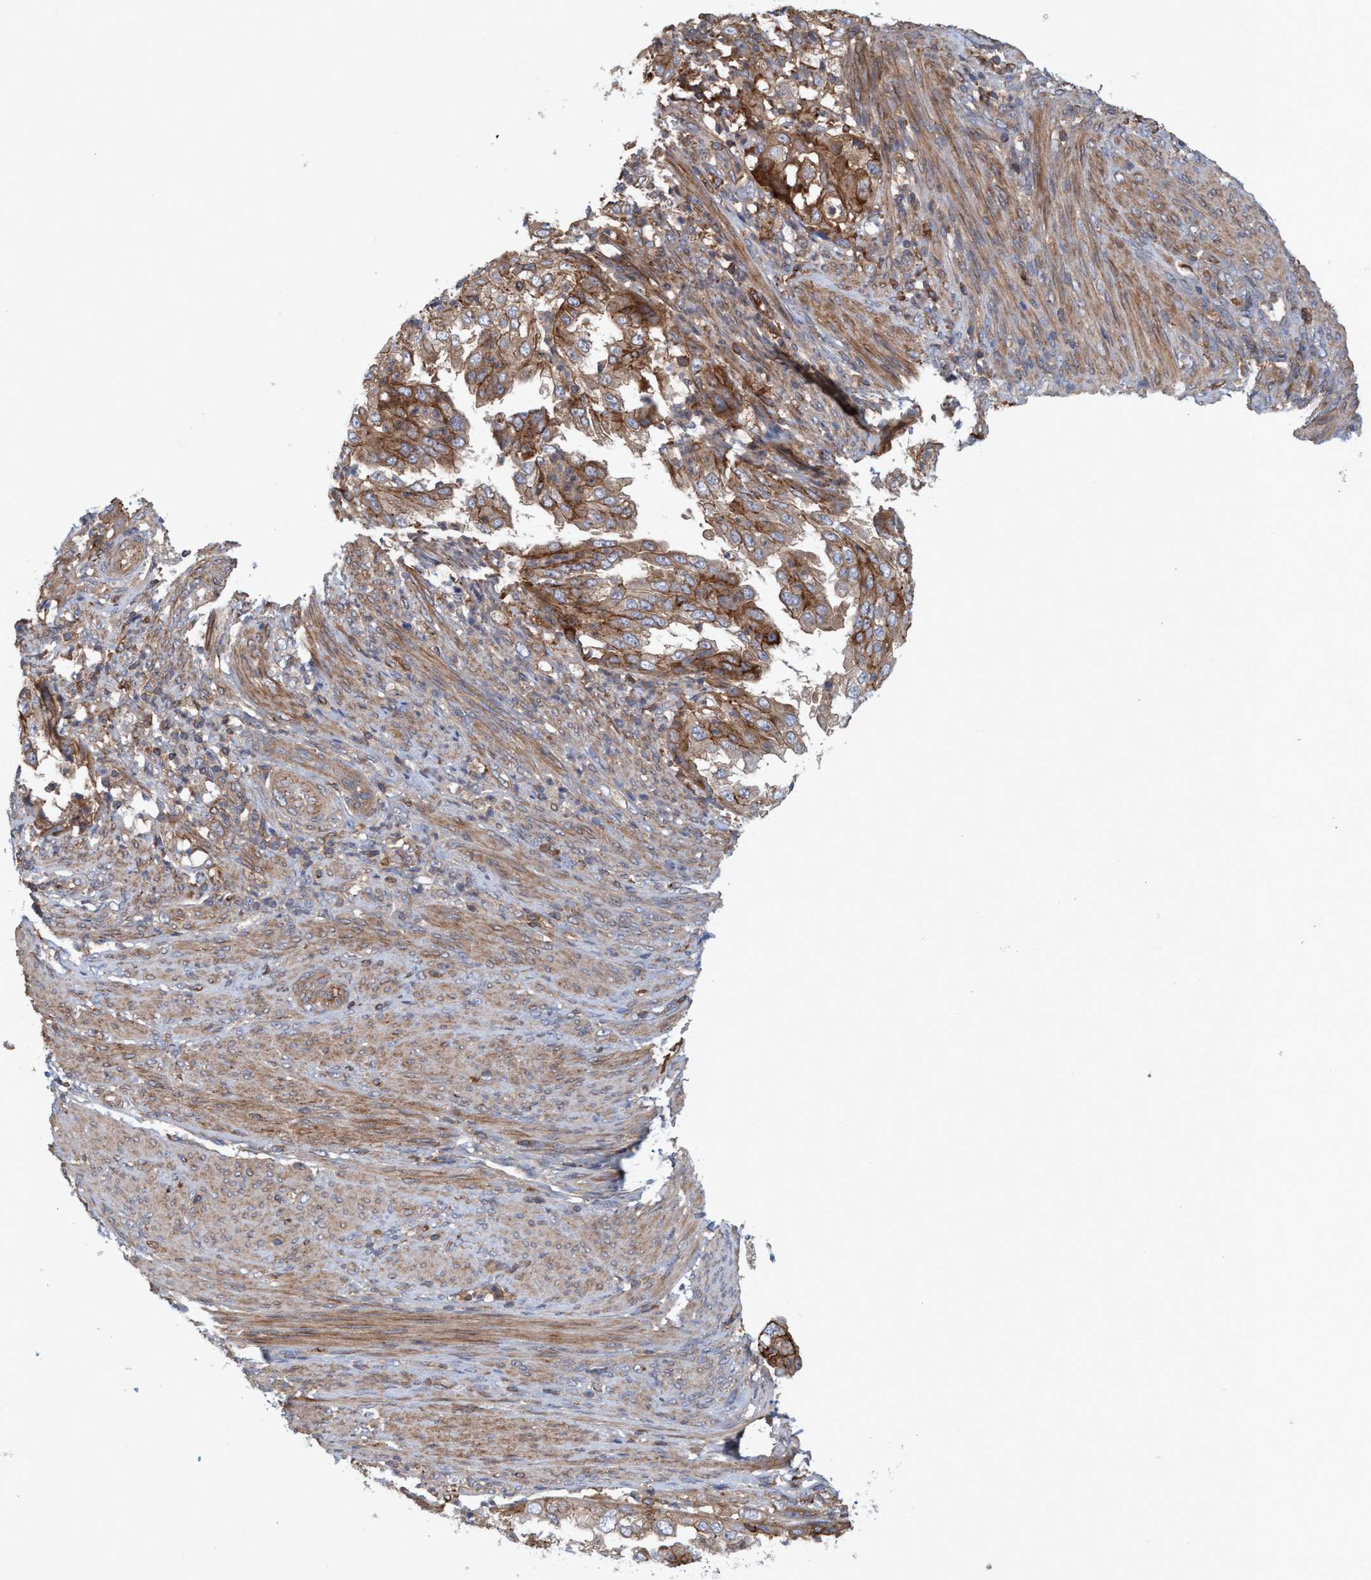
{"staining": {"intensity": "moderate", "quantity": ">75%", "location": "cytoplasmic/membranous"}, "tissue": "endometrial cancer", "cell_type": "Tumor cells", "image_type": "cancer", "snomed": [{"axis": "morphology", "description": "Adenocarcinoma, NOS"}, {"axis": "topography", "description": "Endometrium"}], "caption": "Tumor cells display moderate cytoplasmic/membranous expression in approximately >75% of cells in endometrial cancer (adenocarcinoma). (DAB (3,3'-diaminobenzidine) IHC, brown staining for protein, blue staining for nuclei).", "gene": "SPECC1", "patient": {"sex": "female", "age": 85}}